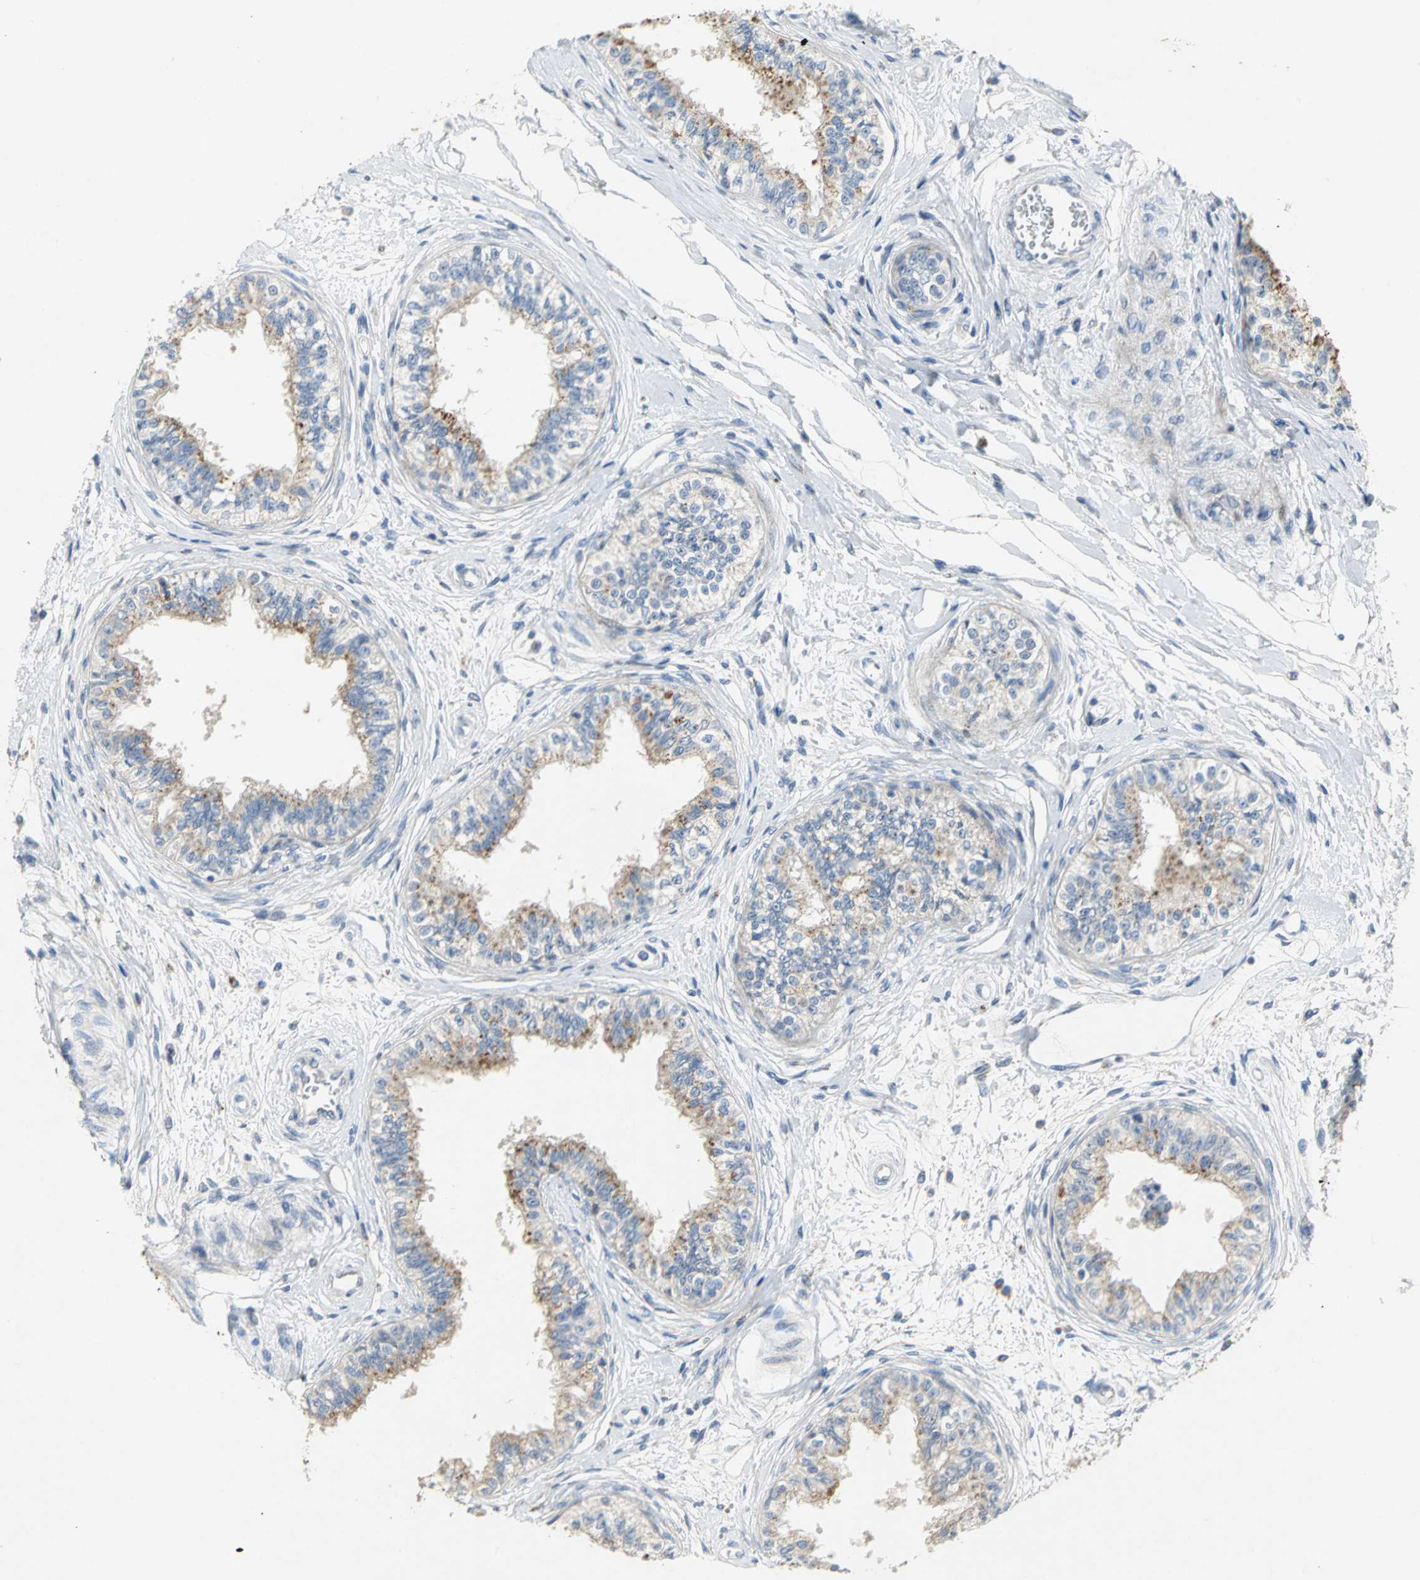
{"staining": {"intensity": "strong", "quantity": ">75%", "location": "cytoplasmic/membranous"}, "tissue": "epididymis", "cell_type": "Glandular cells", "image_type": "normal", "snomed": [{"axis": "morphology", "description": "Normal tissue, NOS"}, {"axis": "morphology", "description": "Adenocarcinoma, metastatic, NOS"}, {"axis": "topography", "description": "Testis"}, {"axis": "topography", "description": "Epididymis"}], "caption": "Protein expression analysis of unremarkable human epididymis reveals strong cytoplasmic/membranous positivity in approximately >75% of glandular cells. The staining was performed using DAB (3,3'-diaminobenzidine), with brown indicating positive protein expression. Nuclei are stained blue with hematoxylin.", "gene": "SPPL2B", "patient": {"sex": "male", "age": 26}}